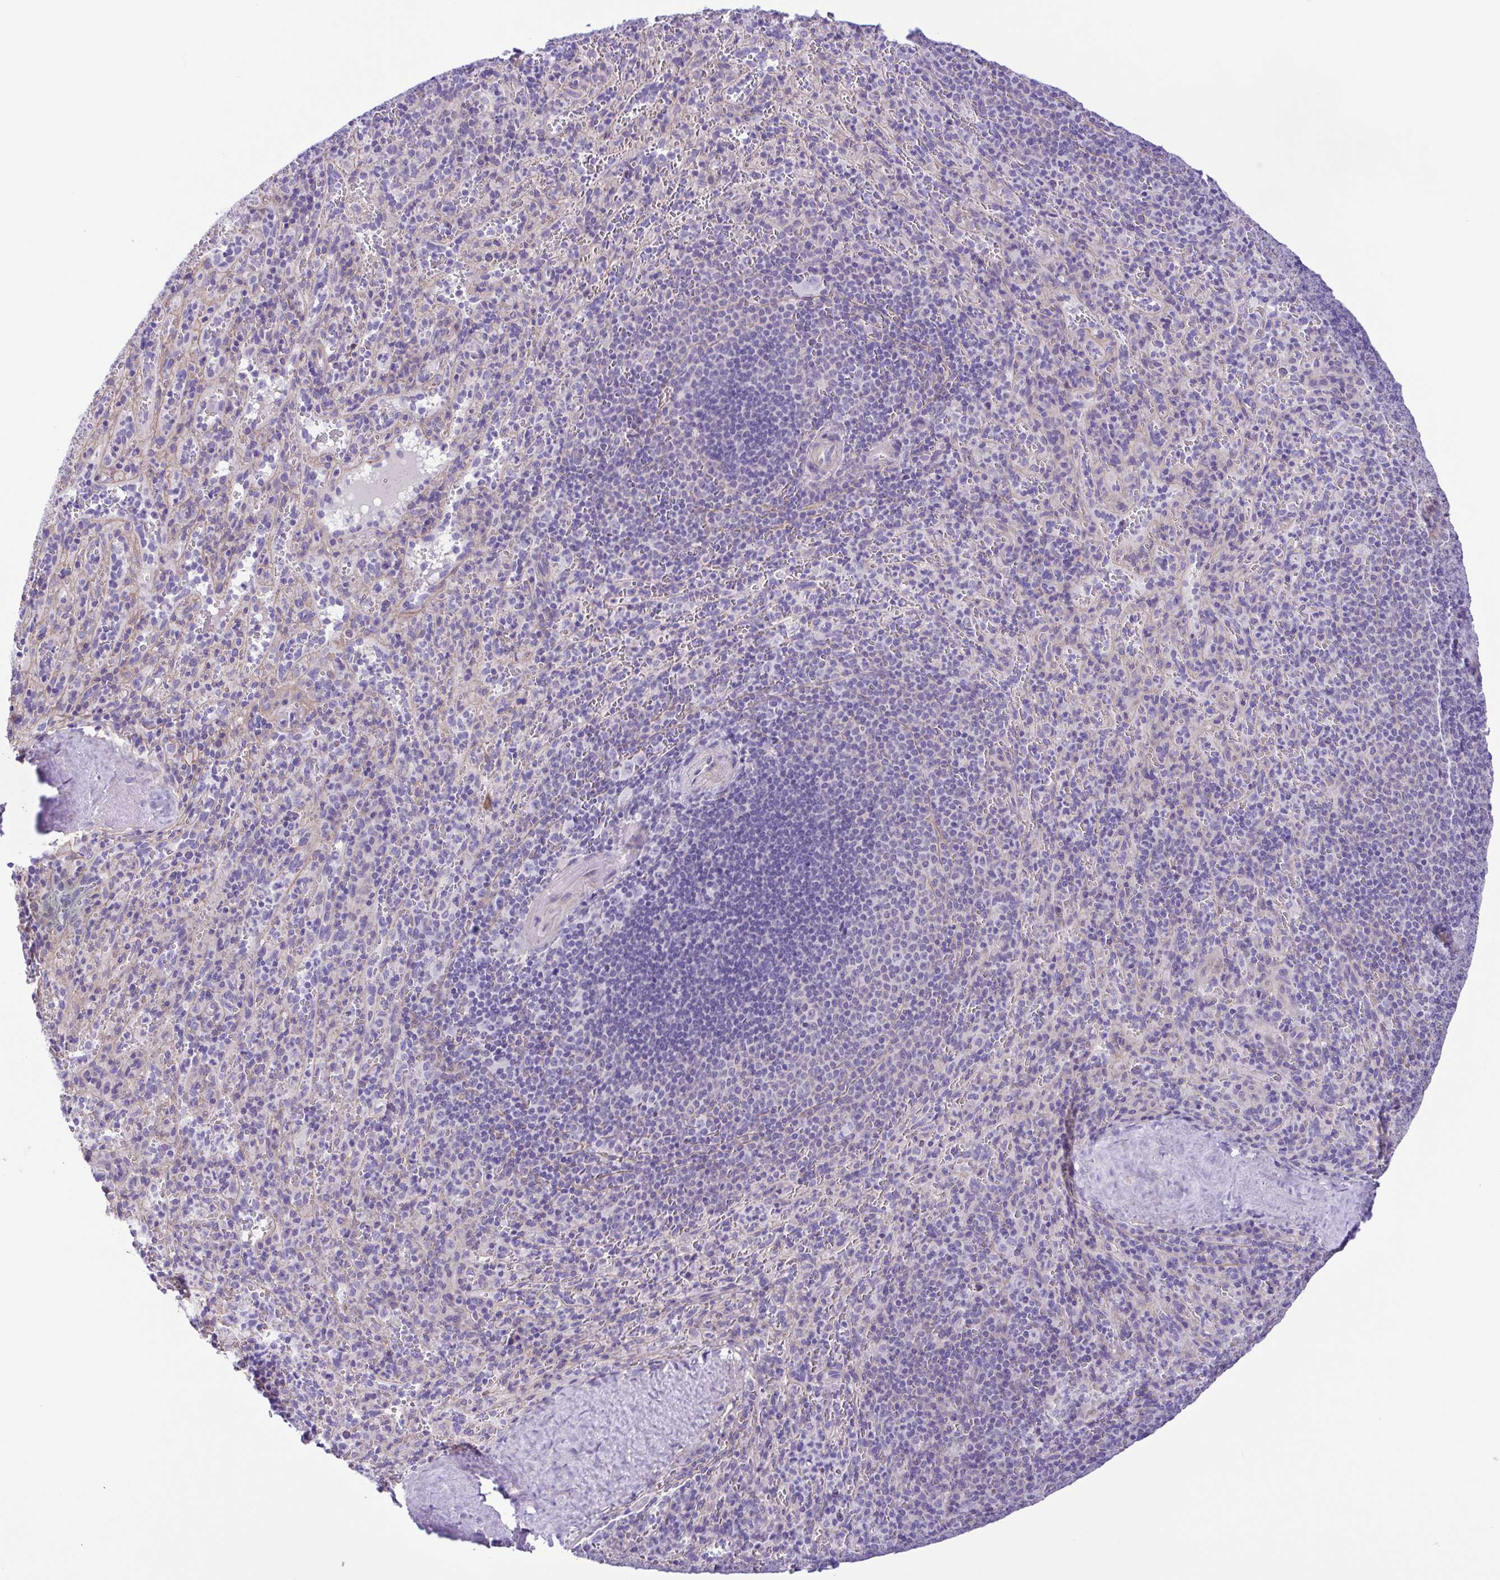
{"staining": {"intensity": "negative", "quantity": "none", "location": "none"}, "tissue": "spleen", "cell_type": "Cells in red pulp", "image_type": "normal", "snomed": [{"axis": "morphology", "description": "Normal tissue, NOS"}, {"axis": "topography", "description": "Spleen"}], "caption": "Cells in red pulp show no significant protein staining in unremarkable spleen. The staining was performed using DAB (3,3'-diaminobenzidine) to visualize the protein expression in brown, while the nuclei were stained in blue with hematoxylin (Magnification: 20x).", "gene": "ISM2", "patient": {"sex": "male", "age": 57}}